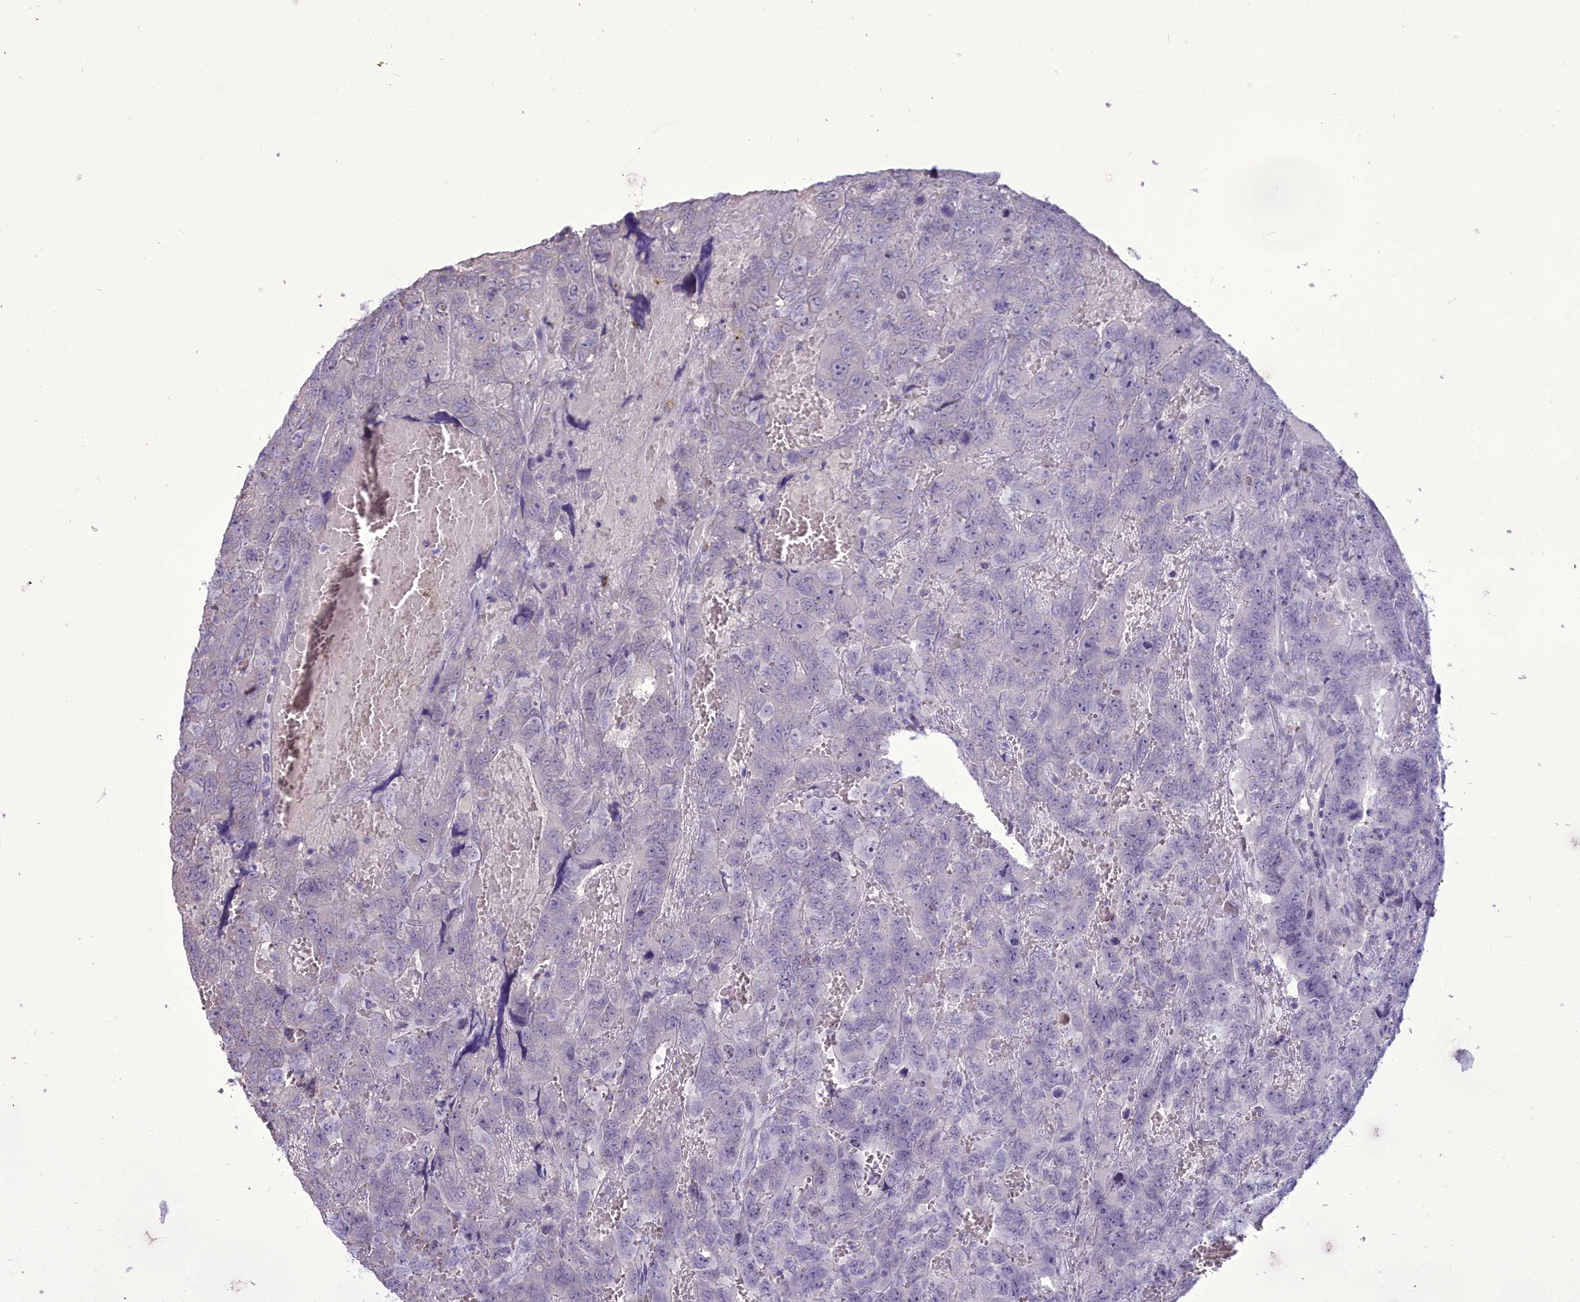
{"staining": {"intensity": "negative", "quantity": "none", "location": "none"}, "tissue": "testis cancer", "cell_type": "Tumor cells", "image_type": "cancer", "snomed": [{"axis": "morphology", "description": "Carcinoma, Embryonal, NOS"}, {"axis": "topography", "description": "Testis"}], "caption": "Immunohistochemistry of testis embryonal carcinoma displays no staining in tumor cells.", "gene": "OSTN", "patient": {"sex": "male", "age": 45}}